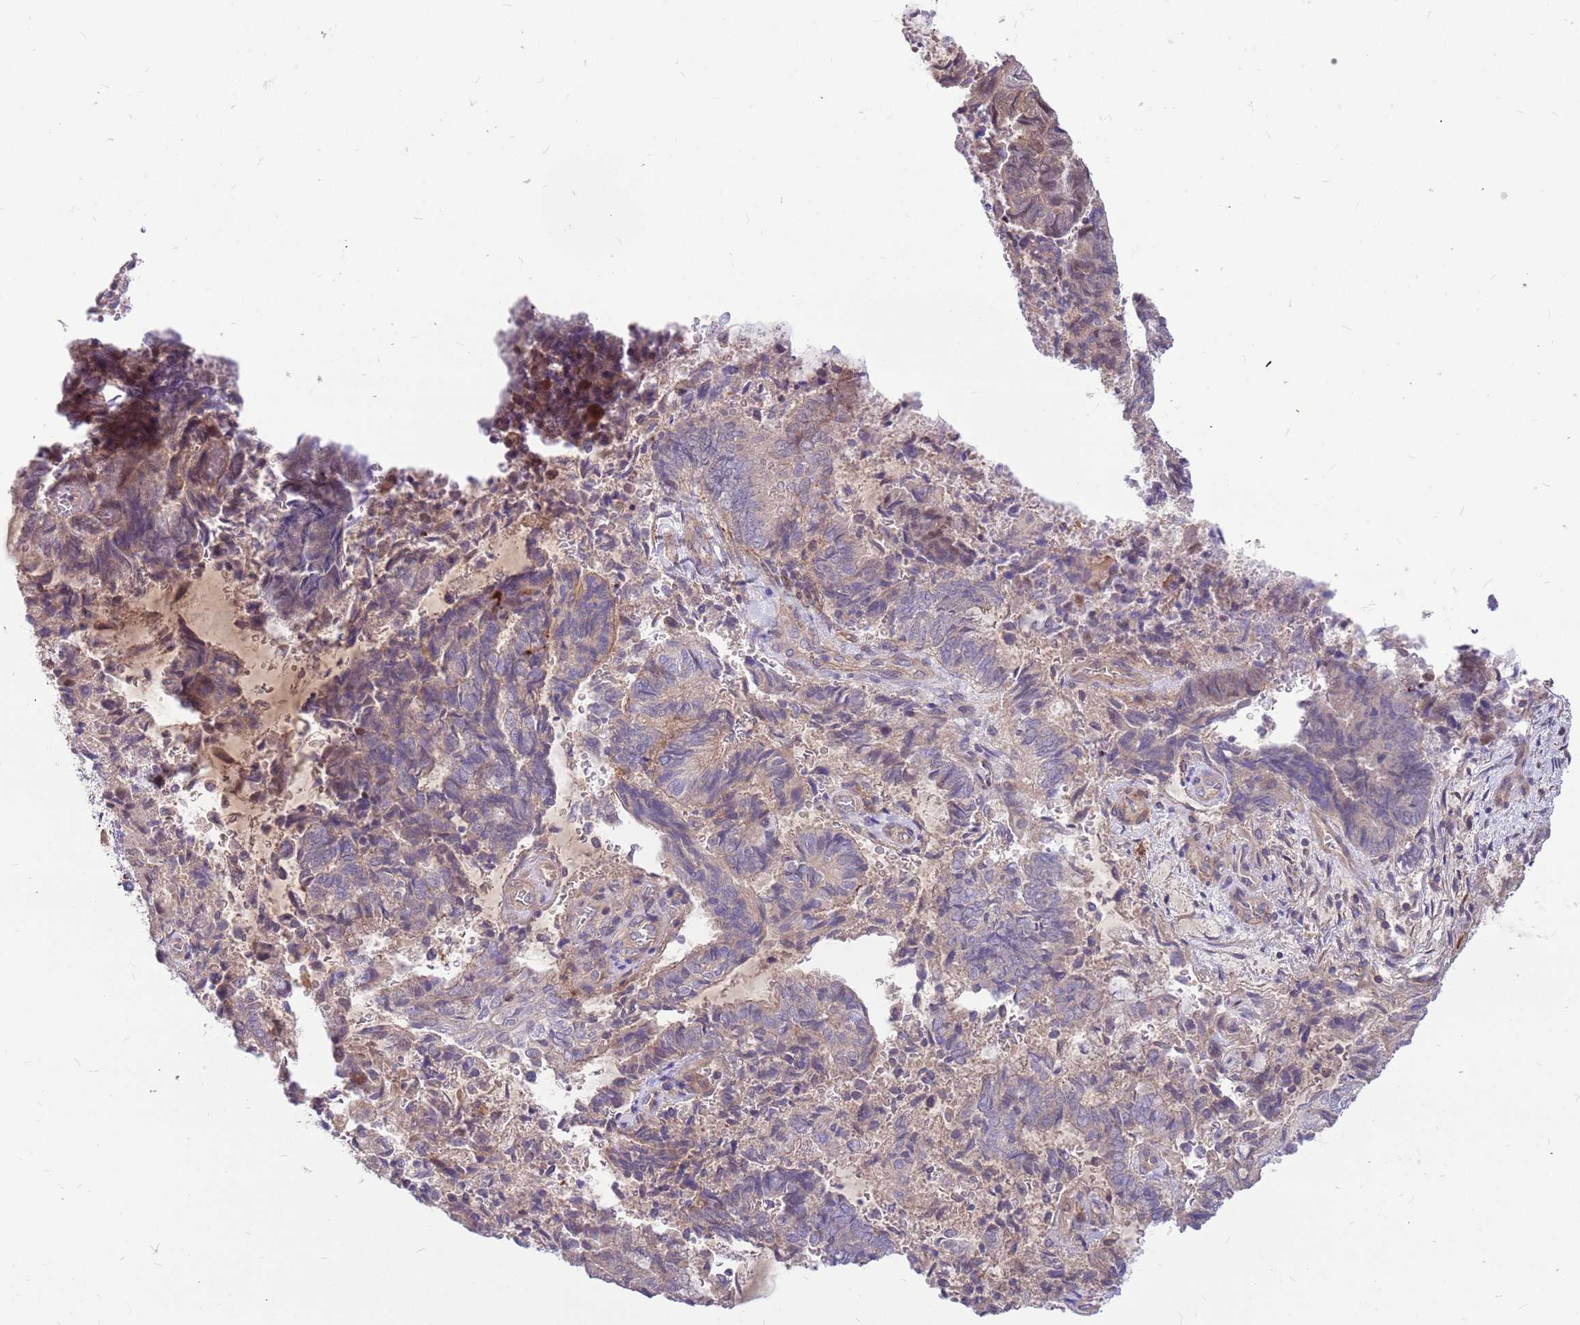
{"staining": {"intensity": "negative", "quantity": "none", "location": "none"}, "tissue": "endometrial cancer", "cell_type": "Tumor cells", "image_type": "cancer", "snomed": [{"axis": "morphology", "description": "Adenocarcinoma, NOS"}, {"axis": "topography", "description": "Endometrium"}], "caption": "Adenocarcinoma (endometrial) was stained to show a protein in brown. There is no significant positivity in tumor cells.", "gene": "MVD", "patient": {"sex": "female", "age": 80}}